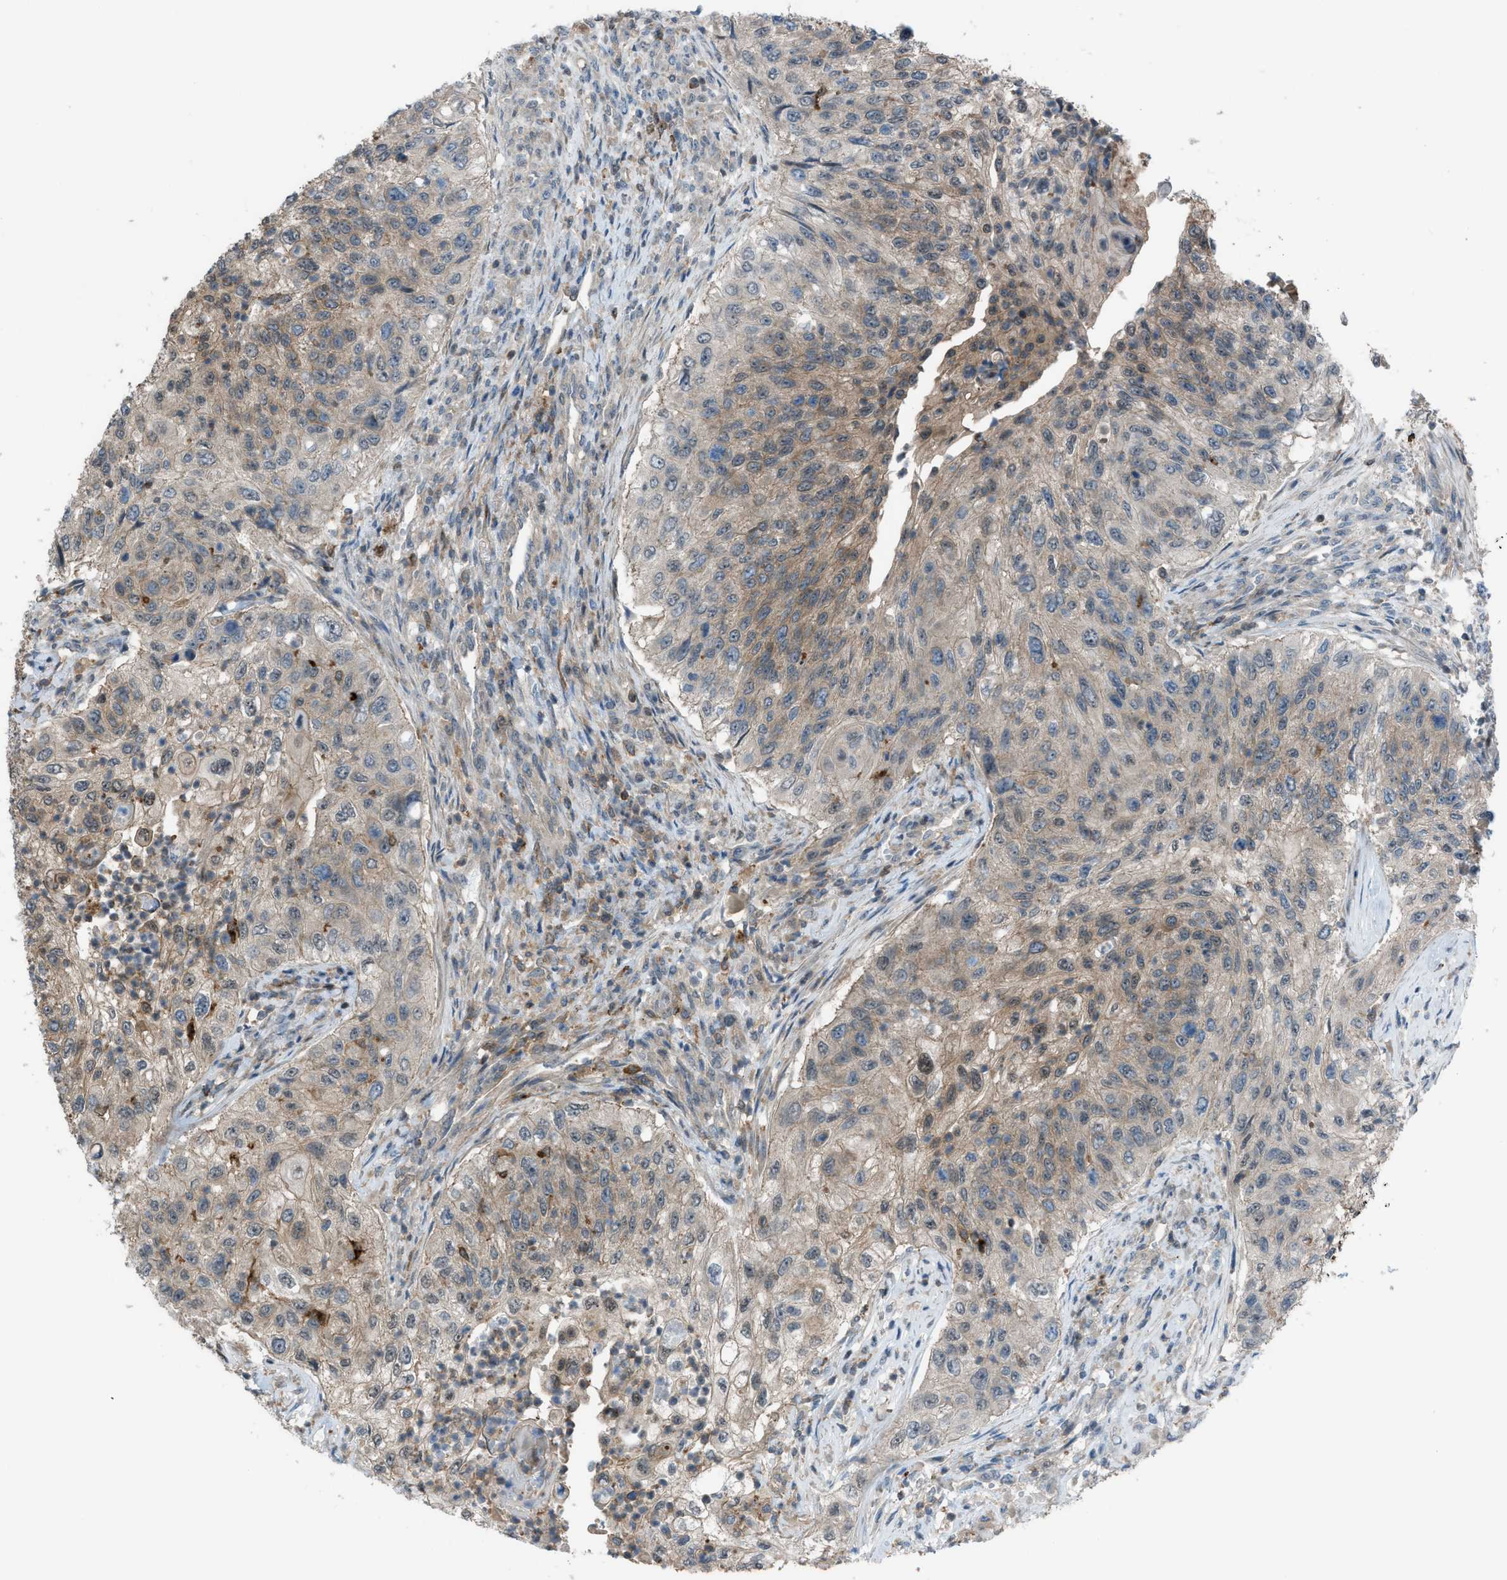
{"staining": {"intensity": "moderate", "quantity": "25%-75%", "location": "cytoplasmic/membranous"}, "tissue": "urothelial cancer", "cell_type": "Tumor cells", "image_type": "cancer", "snomed": [{"axis": "morphology", "description": "Urothelial carcinoma, High grade"}, {"axis": "topography", "description": "Urinary bladder"}], "caption": "A micrograph of human urothelial cancer stained for a protein reveals moderate cytoplasmic/membranous brown staining in tumor cells.", "gene": "DYRK1A", "patient": {"sex": "female", "age": 60}}